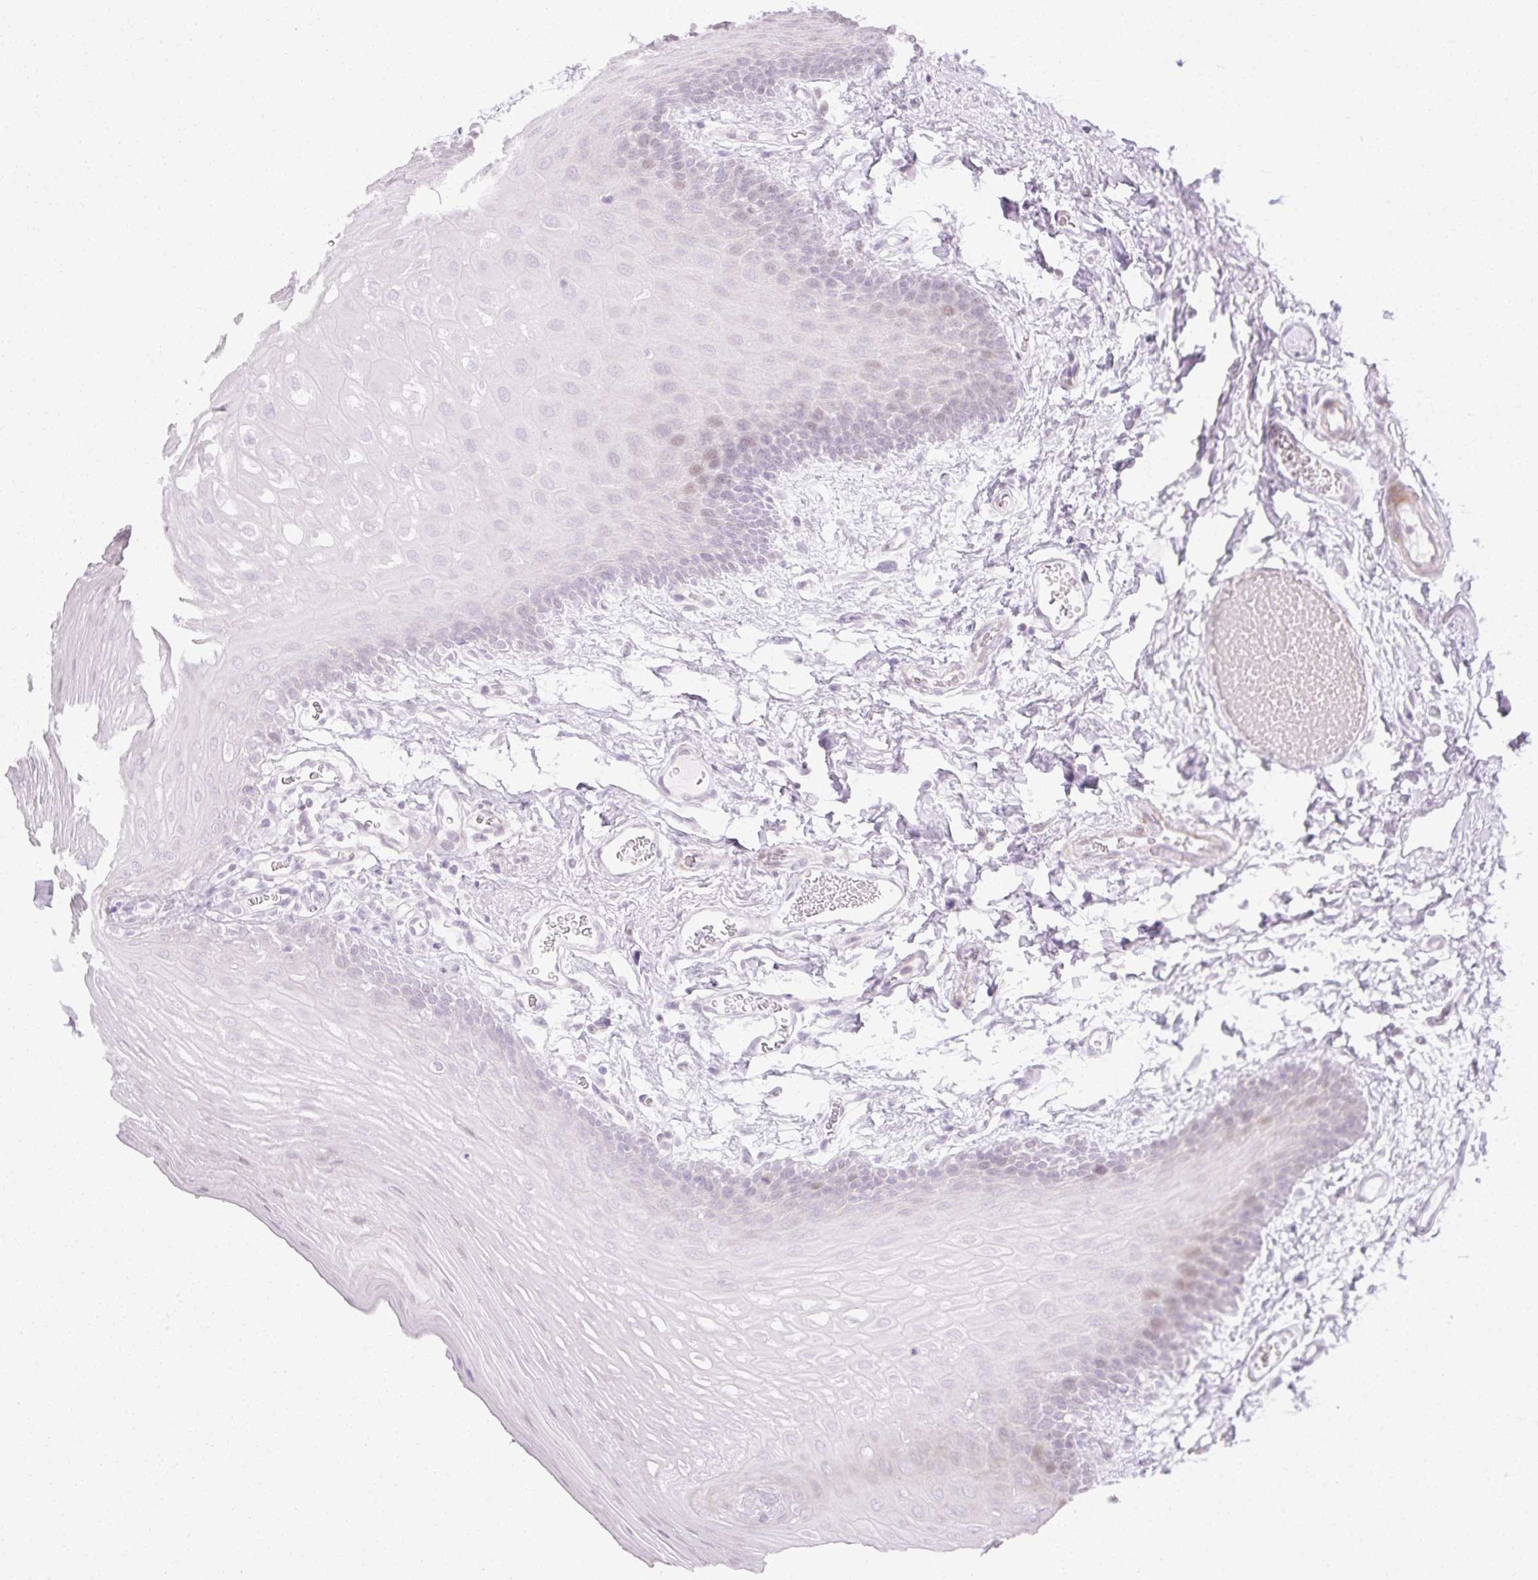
{"staining": {"intensity": "negative", "quantity": "none", "location": "none"}, "tissue": "oral mucosa", "cell_type": "Squamous epithelial cells", "image_type": "normal", "snomed": [{"axis": "morphology", "description": "Normal tissue, NOS"}, {"axis": "topography", "description": "Oral tissue"}, {"axis": "topography", "description": "Tounge, NOS"}], "caption": "A photomicrograph of oral mucosa stained for a protein exhibits no brown staining in squamous epithelial cells.", "gene": "C3orf49", "patient": {"sex": "female", "age": 60}}